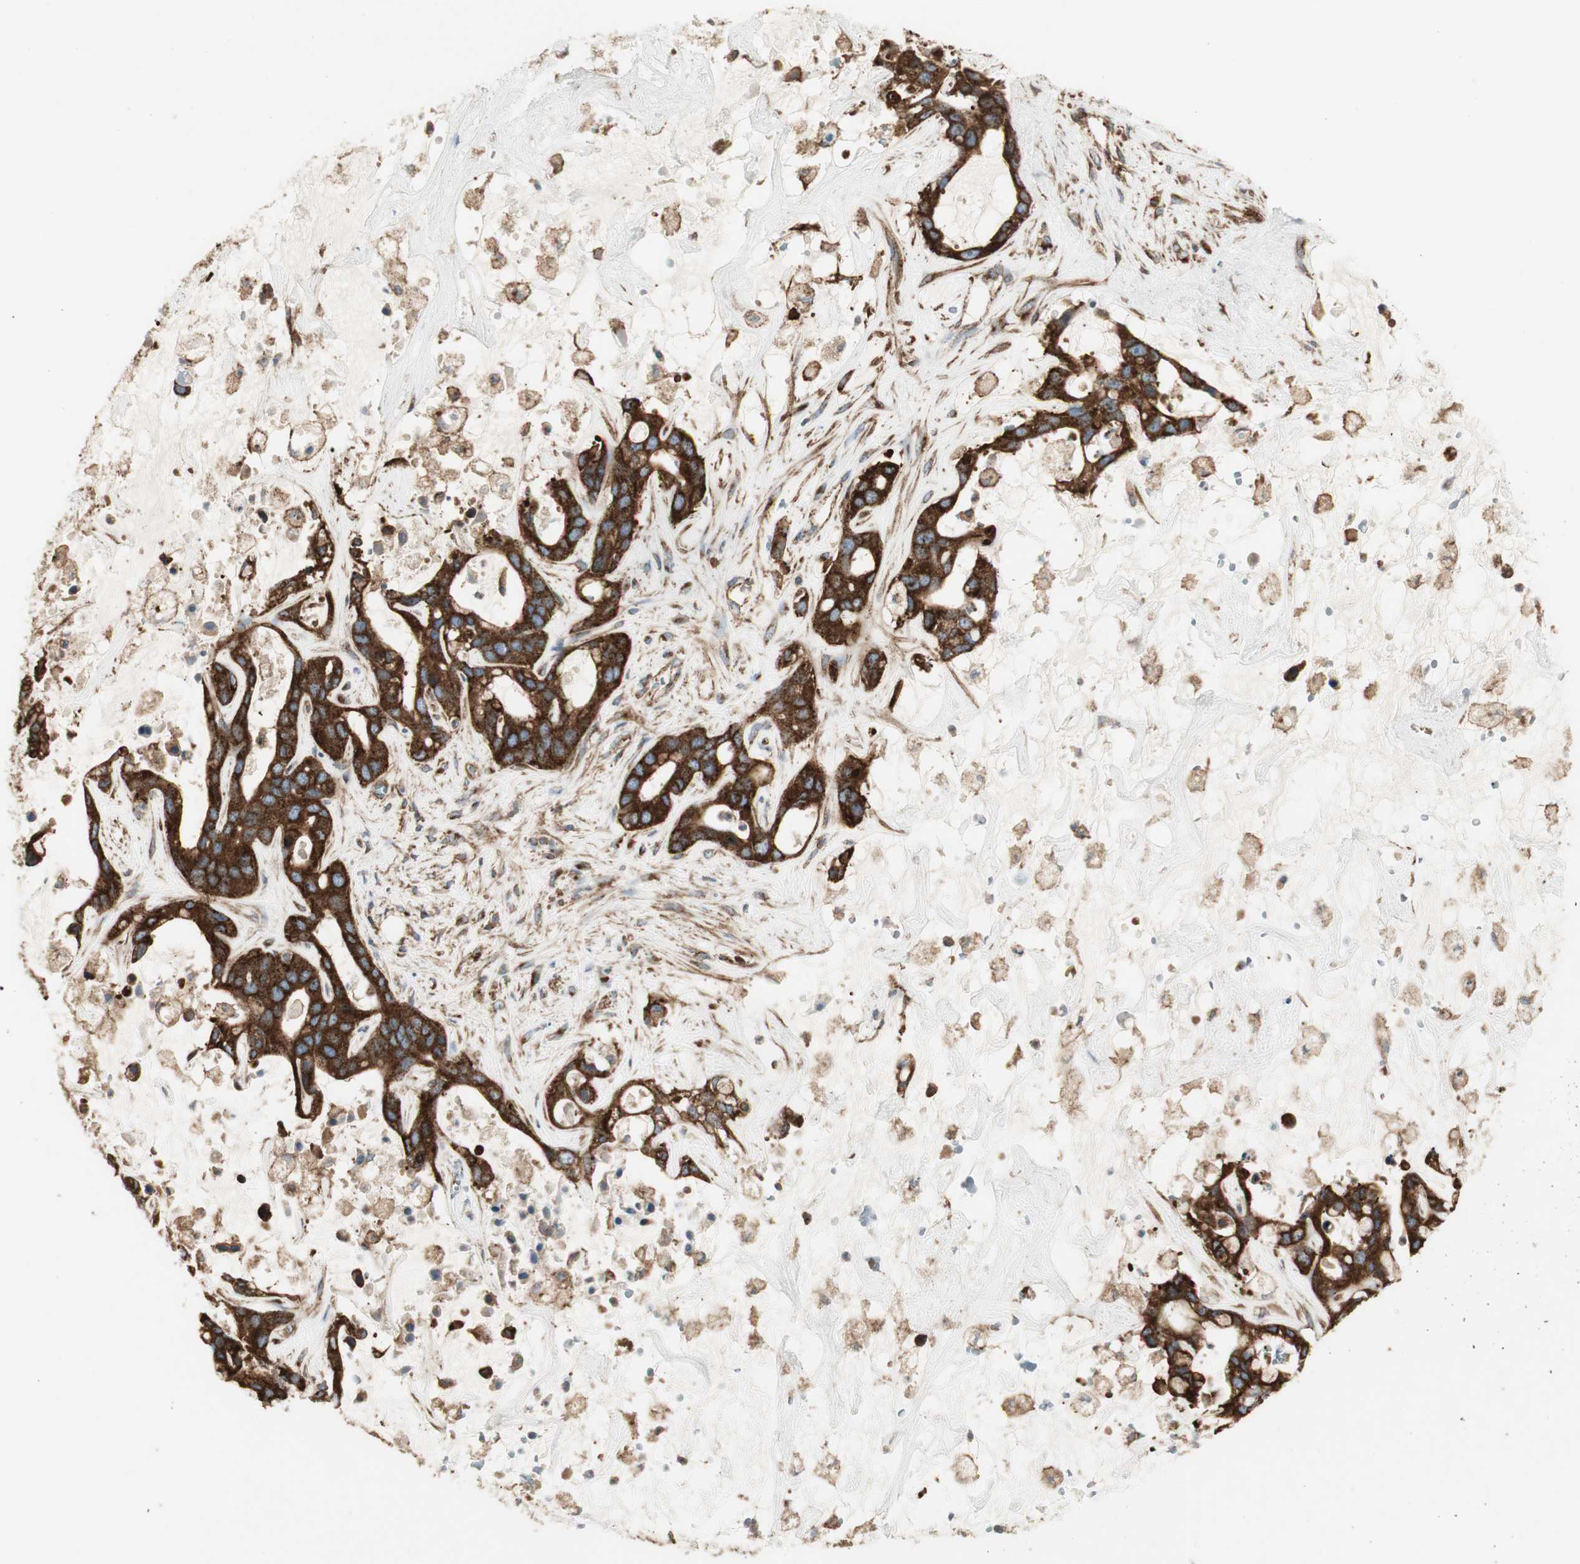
{"staining": {"intensity": "strong", "quantity": ">75%", "location": "cytoplasmic/membranous"}, "tissue": "liver cancer", "cell_type": "Tumor cells", "image_type": "cancer", "snomed": [{"axis": "morphology", "description": "Cholangiocarcinoma"}, {"axis": "topography", "description": "Liver"}], "caption": "Immunohistochemistry histopathology image of liver cancer (cholangiocarcinoma) stained for a protein (brown), which exhibits high levels of strong cytoplasmic/membranous positivity in approximately >75% of tumor cells.", "gene": "H6PD", "patient": {"sex": "female", "age": 65}}